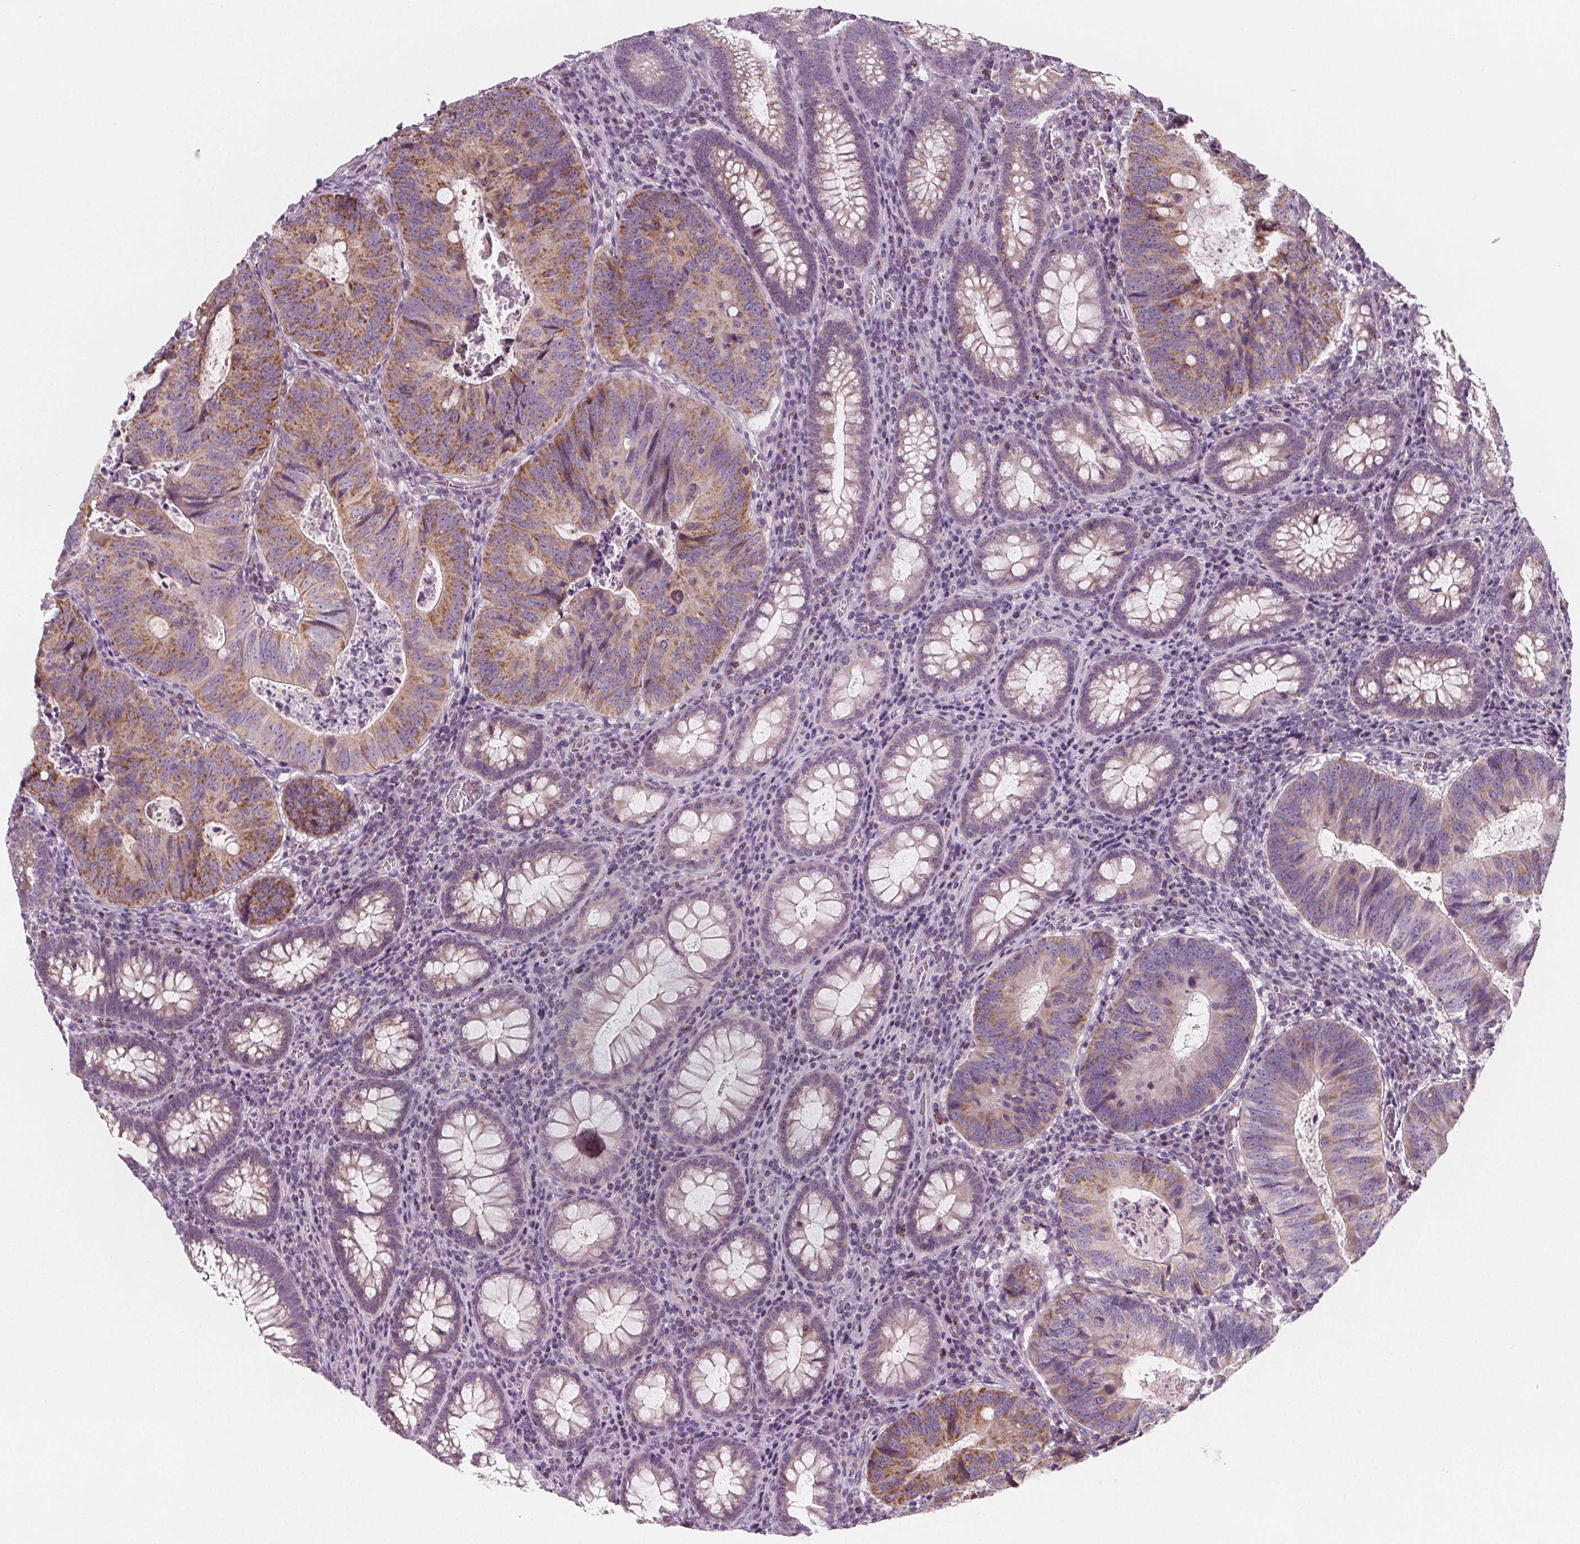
{"staining": {"intensity": "moderate", "quantity": ">75%", "location": "cytoplasmic/membranous"}, "tissue": "colorectal cancer", "cell_type": "Tumor cells", "image_type": "cancer", "snomed": [{"axis": "morphology", "description": "Adenocarcinoma, NOS"}, {"axis": "topography", "description": "Colon"}], "caption": "Human colorectal cancer (adenocarcinoma) stained with a protein marker reveals moderate staining in tumor cells.", "gene": "IL17C", "patient": {"sex": "male", "age": 67}}